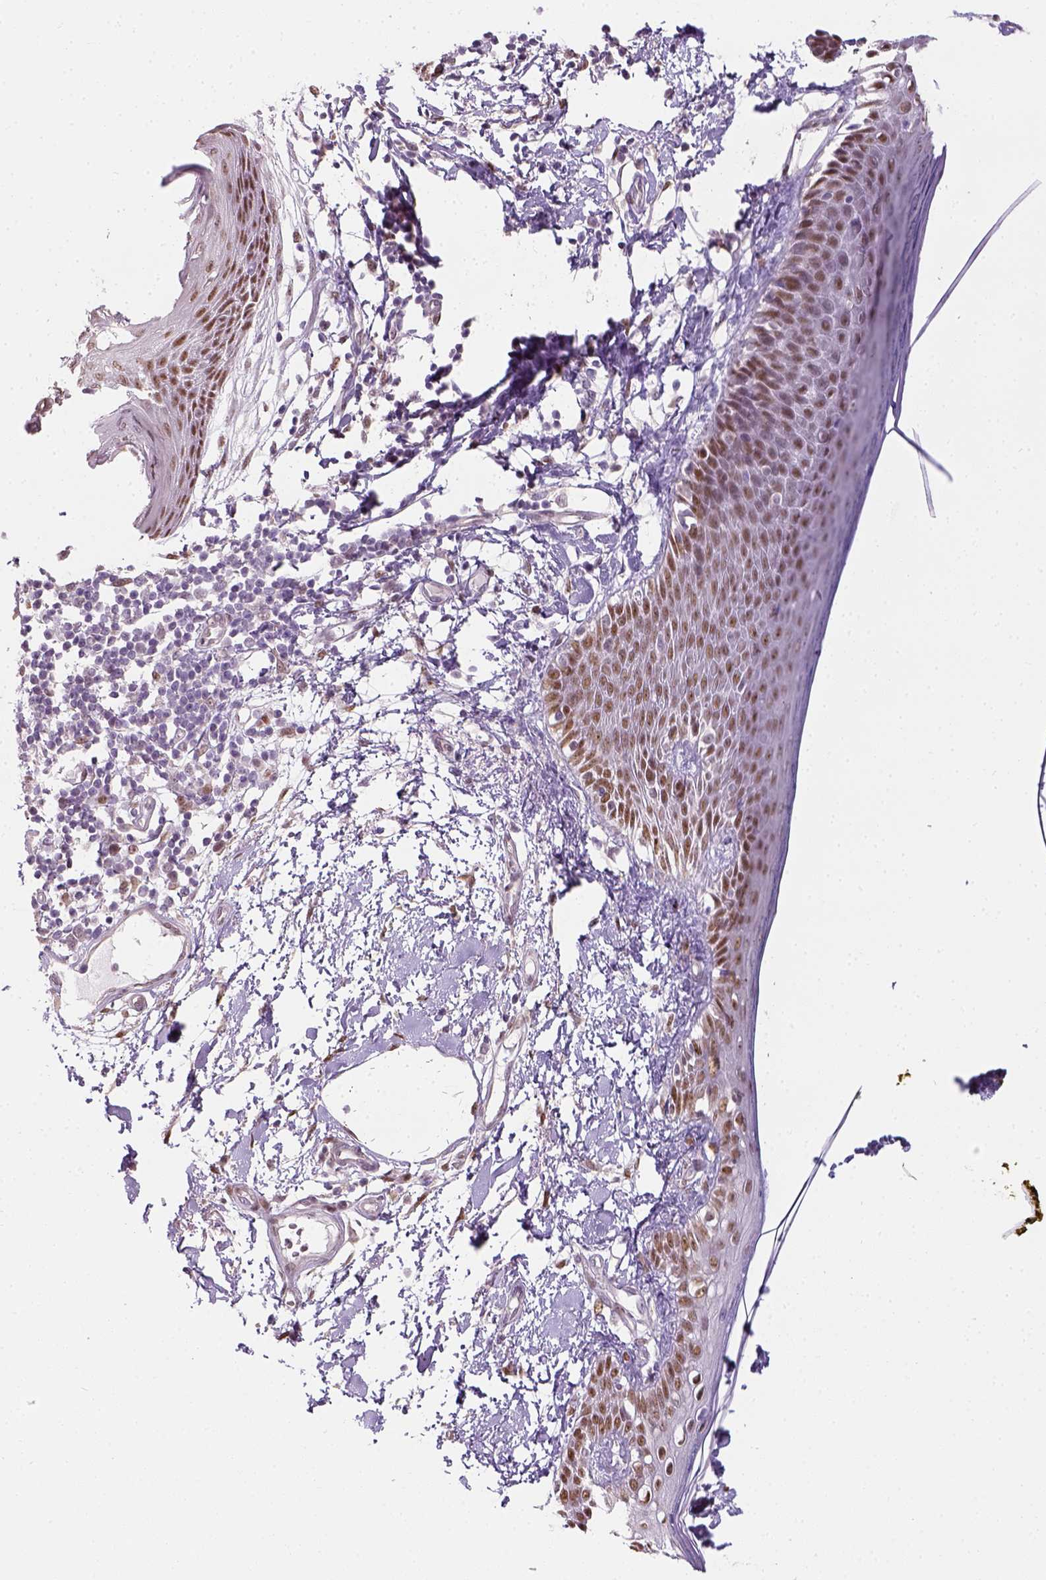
{"staining": {"intensity": "moderate", "quantity": ">75%", "location": "nuclear"}, "tissue": "skin", "cell_type": "Fibroblasts", "image_type": "normal", "snomed": [{"axis": "morphology", "description": "Normal tissue, NOS"}, {"axis": "topography", "description": "Skin"}], "caption": "Brown immunohistochemical staining in normal human skin exhibits moderate nuclear expression in about >75% of fibroblasts.", "gene": "C1orf112", "patient": {"sex": "male", "age": 76}}